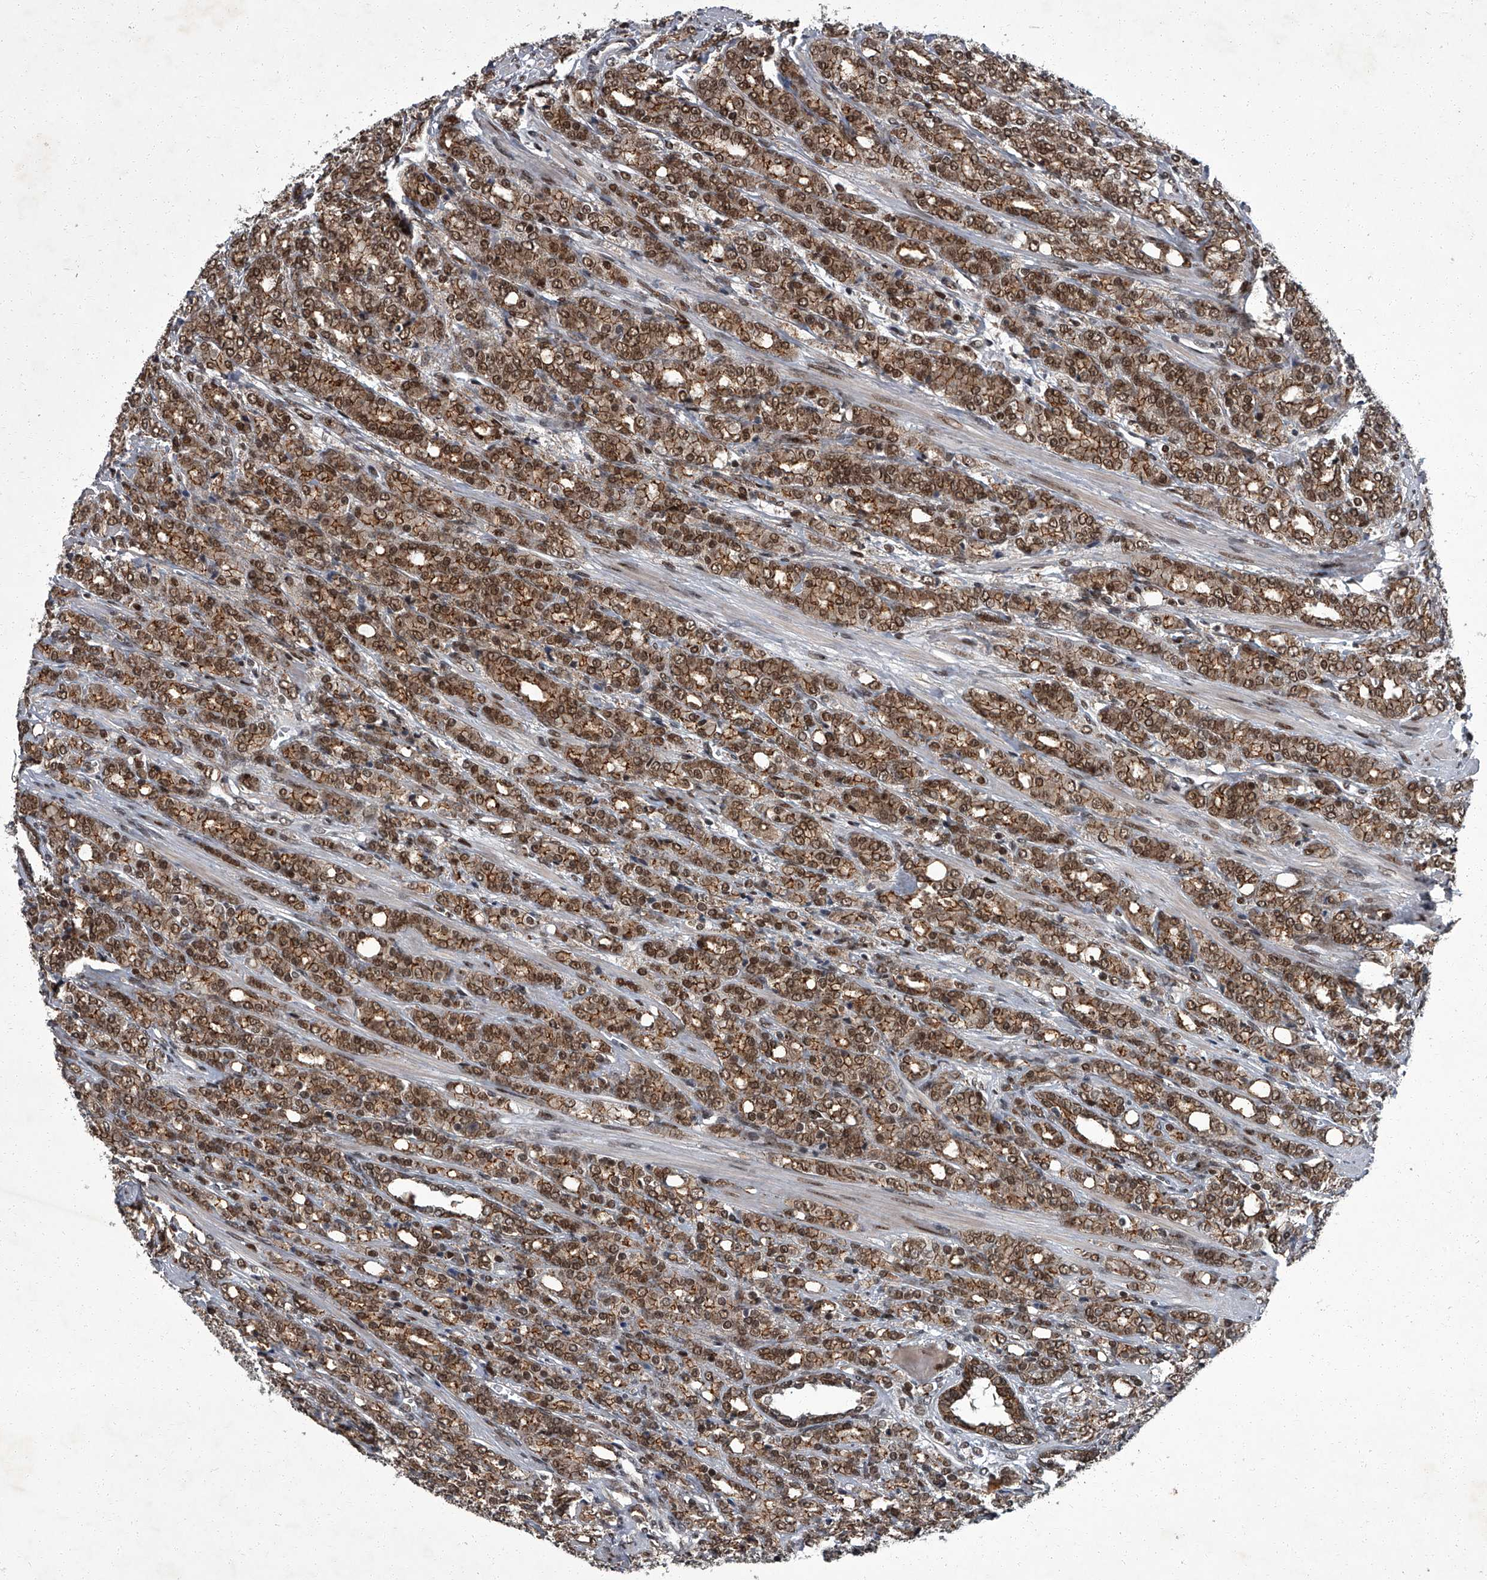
{"staining": {"intensity": "moderate", "quantity": ">75%", "location": "cytoplasmic/membranous,nuclear"}, "tissue": "prostate cancer", "cell_type": "Tumor cells", "image_type": "cancer", "snomed": [{"axis": "morphology", "description": "Adenocarcinoma, High grade"}, {"axis": "topography", "description": "Prostate"}], "caption": "Immunohistochemical staining of adenocarcinoma (high-grade) (prostate) exhibits medium levels of moderate cytoplasmic/membranous and nuclear protein positivity in about >75% of tumor cells. (IHC, brightfield microscopy, high magnification).", "gene": "ZNF518B", "patient": {"sex": "male", "age": 62}}